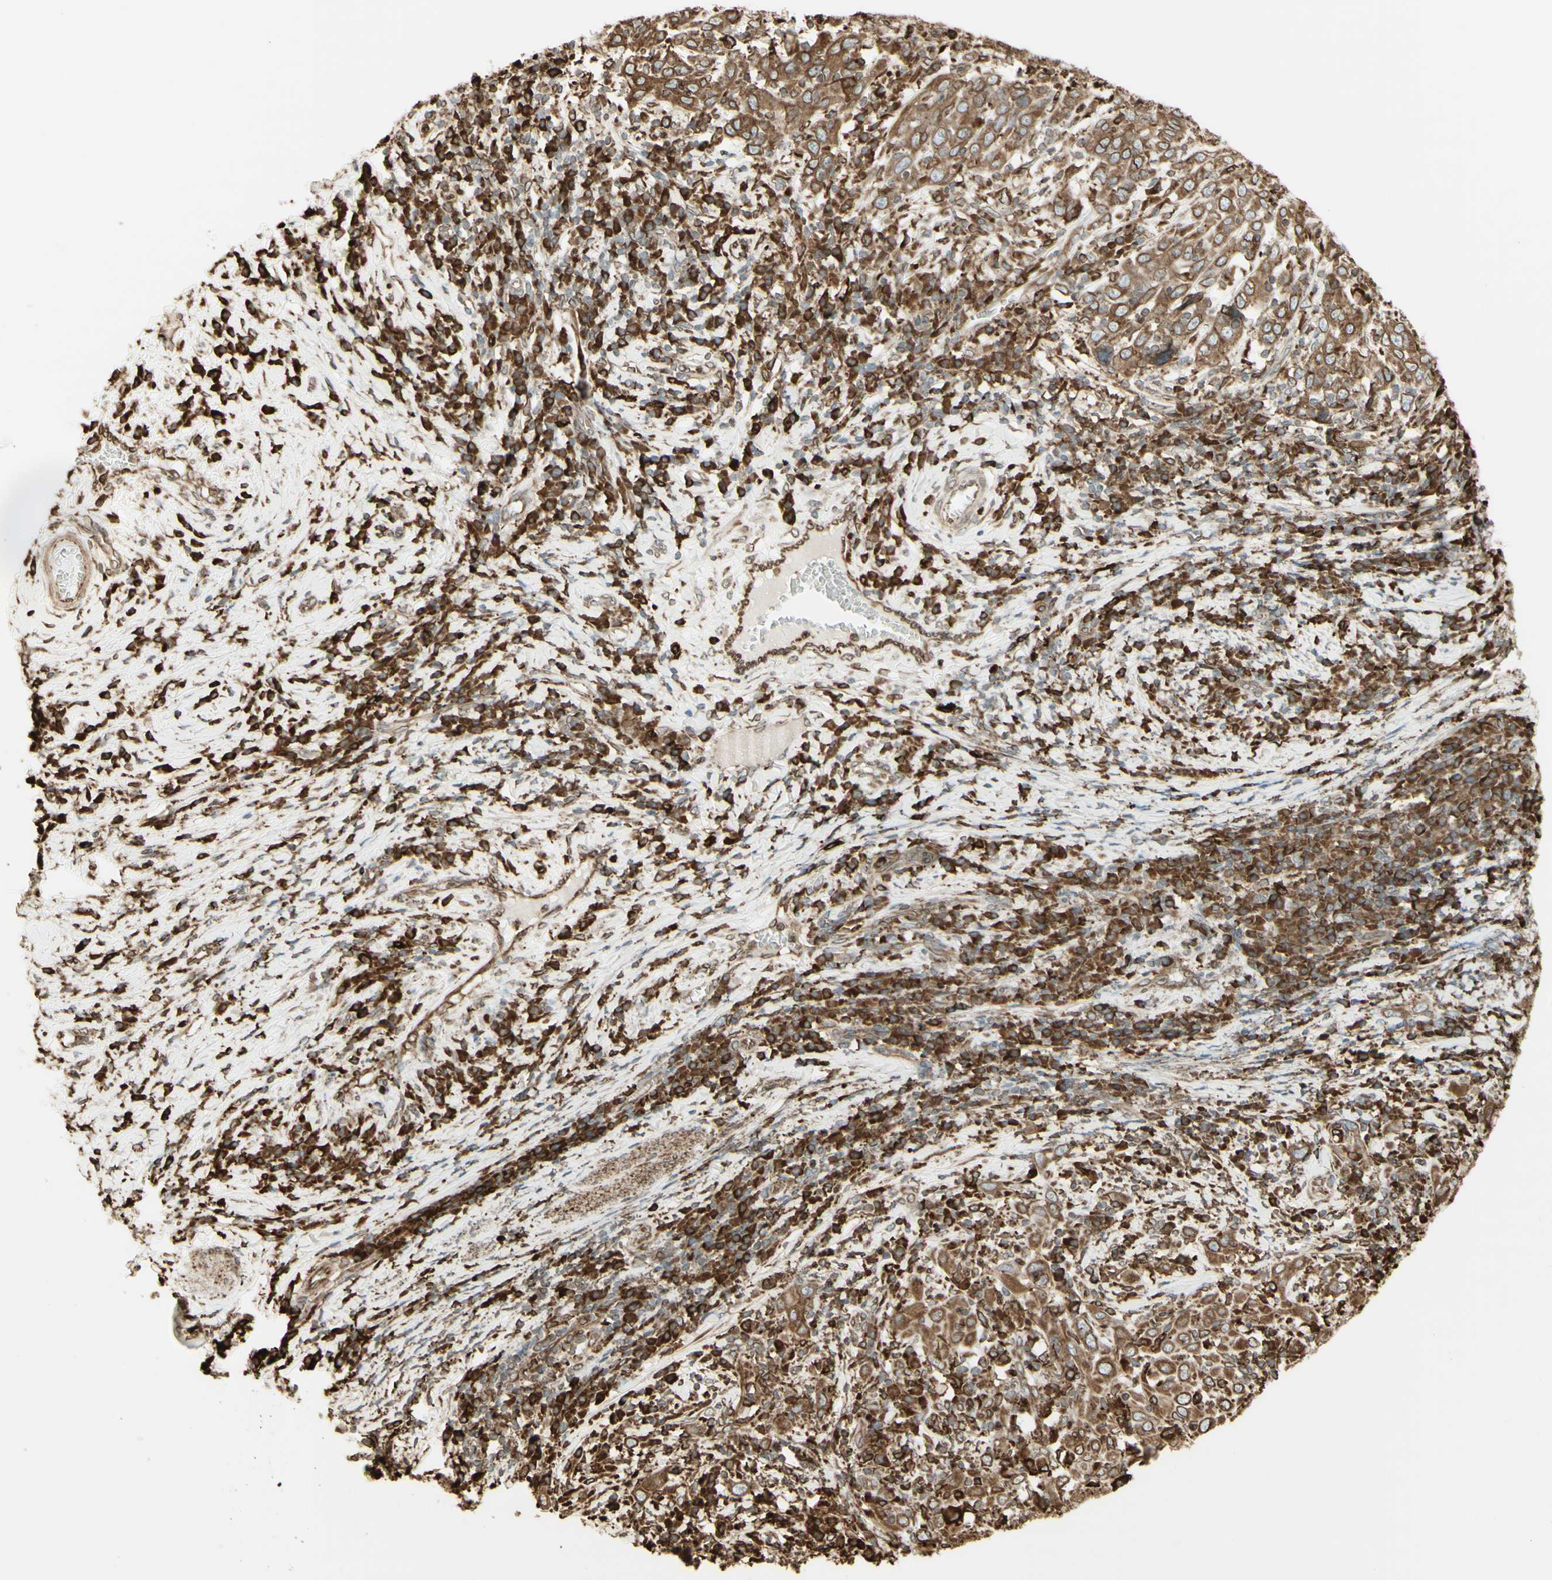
{"staining": {"intensity": "moderate", "quantity": ">75%", "location": "cytoplasmic/membranous"}, "tissue": "cervical cancer", "cell_type": "Tumor cells", "image_type": "cancer", "snomed": [{"axis": "morphology", "description": "Squamous cell carcinoma, NOS"}, {"axis": "topography", "description": "Cervix"}], "caption": "Squamous cell carcinoma (cervical) stained with immunohistochemistry (IHC) exhibits moderate cytoplasmic/membranous staining in approximately >75% of tumor cells.", "gene": "CANX", "patient": {"sex": "female", "age": 46}}